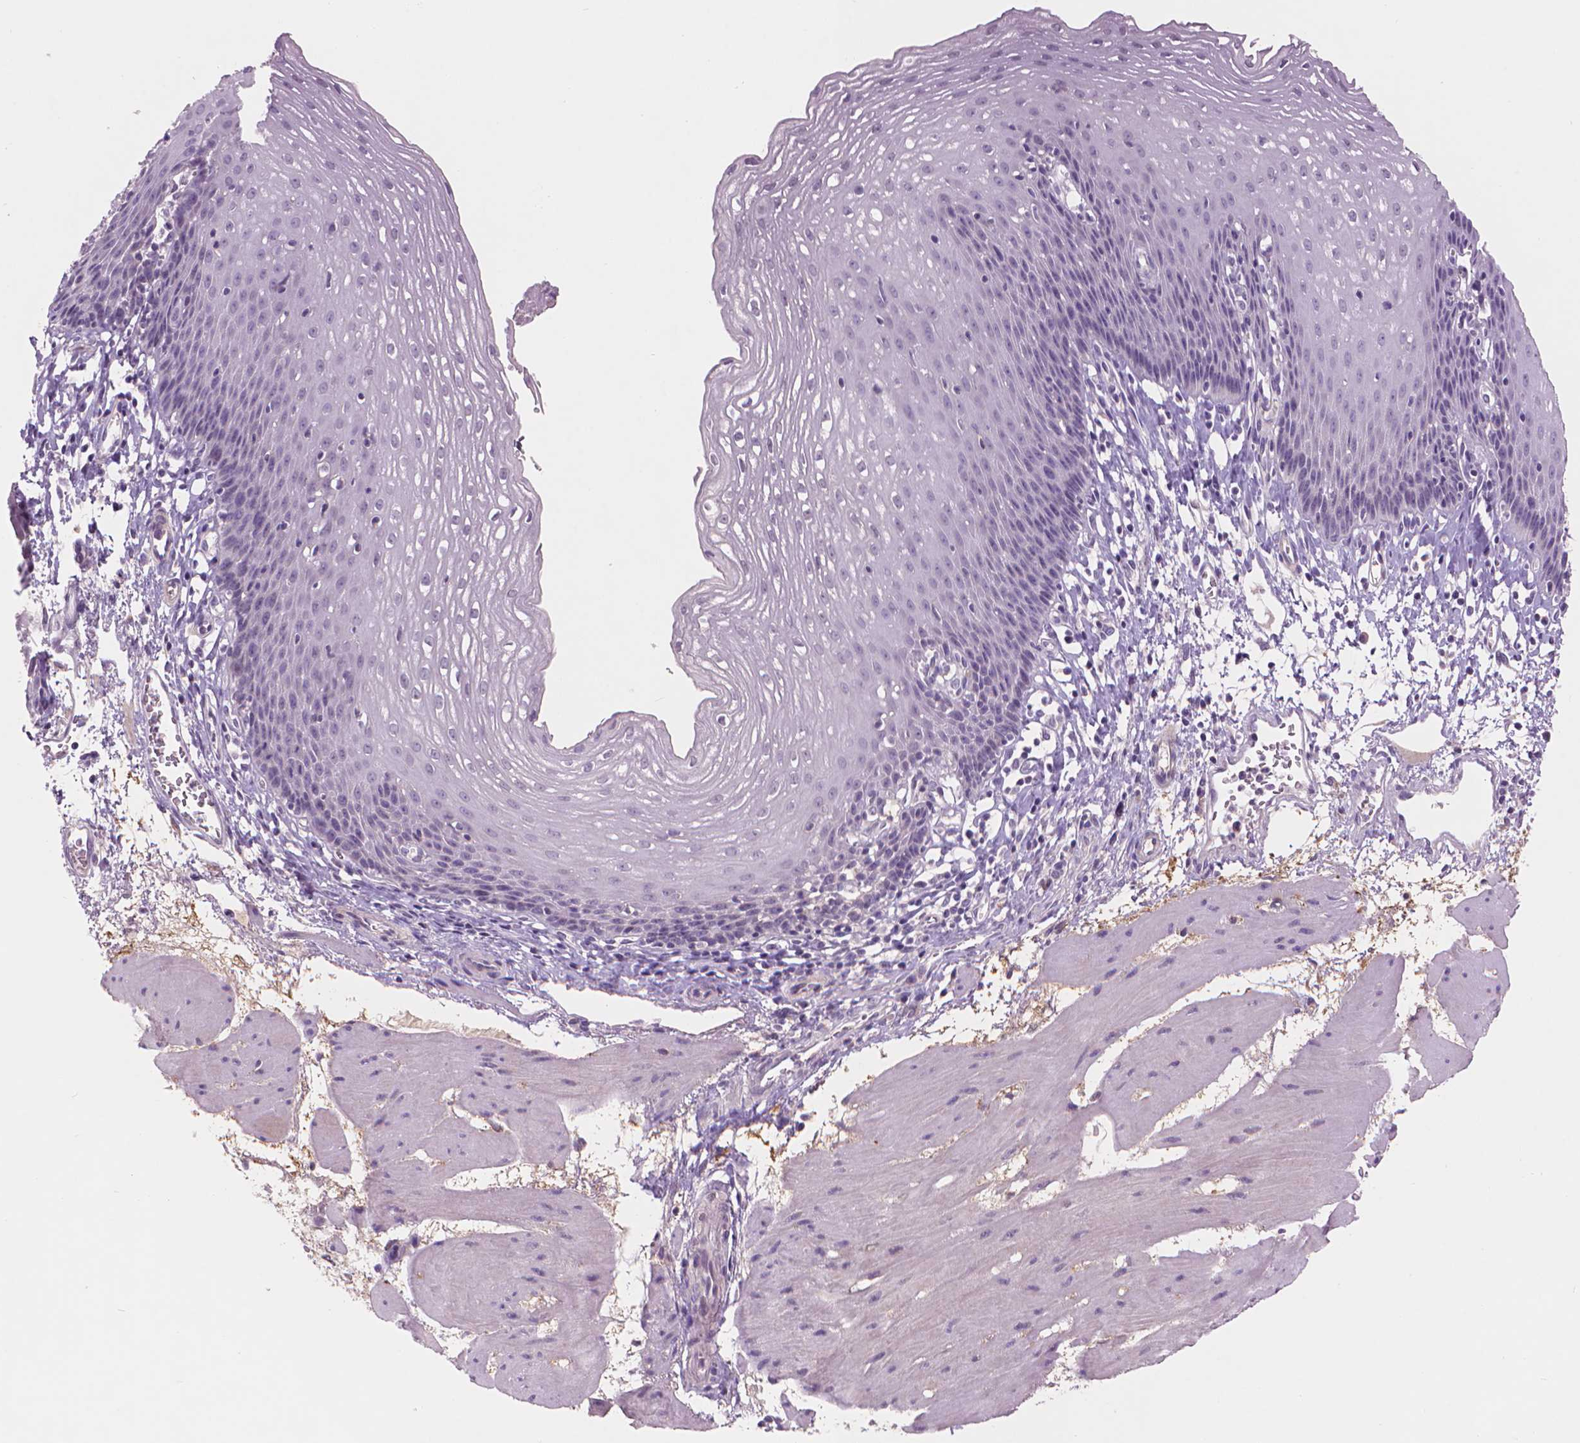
{"staining": {"intensity": "negative", "quantity": "none", "location": "none"}, "tissue": "esophagus", "cell_type": "Squamous epithelial cells", "image_type": "normal", "snomed": [{"axis": "morphology", "description": "Normal tissue, NOS"}, {"axis": "topography", "description": "Esophagus"}], "caption": "The photomicrograph demonstrates no staining of squamous epithelial cells in unremarkable esophagus.", "gene": "ENO2", "patient": {"sex": "female", "age": 64}}